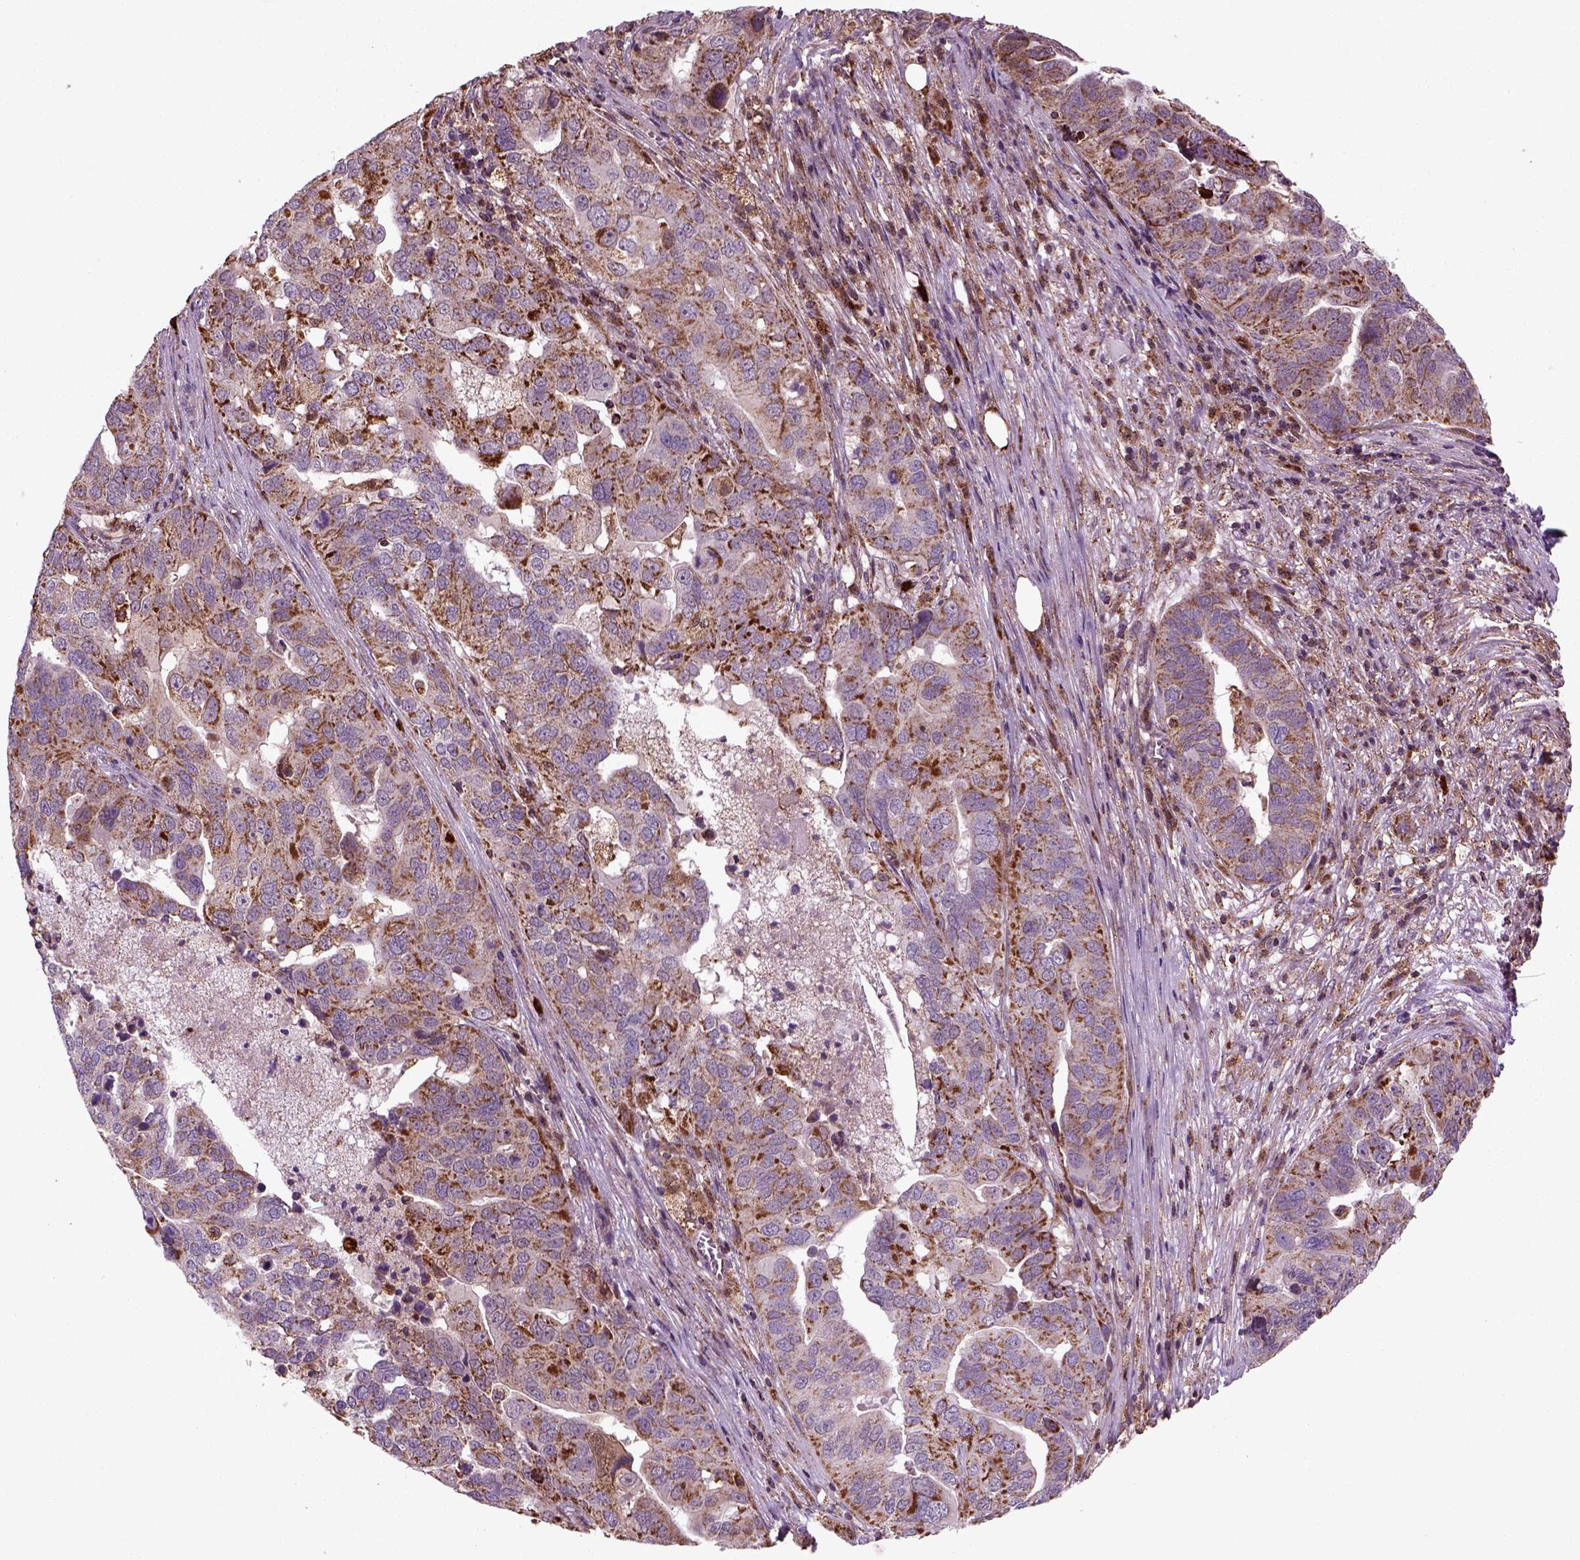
{"staining": {"intensity": "moderate", "quantity": ">75%", "location": "nuclear"}, "tissue": "ovarian cancer", "cell_type": "Tumor cells", "image_type": "cancer", "snomed": [{"axis": "morphology", "description": "Carcinoma, endometroid"}, {"axis": "topography", "description": "Soft tissue"}, {"axis": "topography", "description": "Ovary"}], "caption": "Human ovarian cancer stained for a protein (brown) shows moderate nuclear positive staining in about >75% of tumor cells.", "gene": "NUDT16L1", "patient": {"sex": "female", "age": 52}}